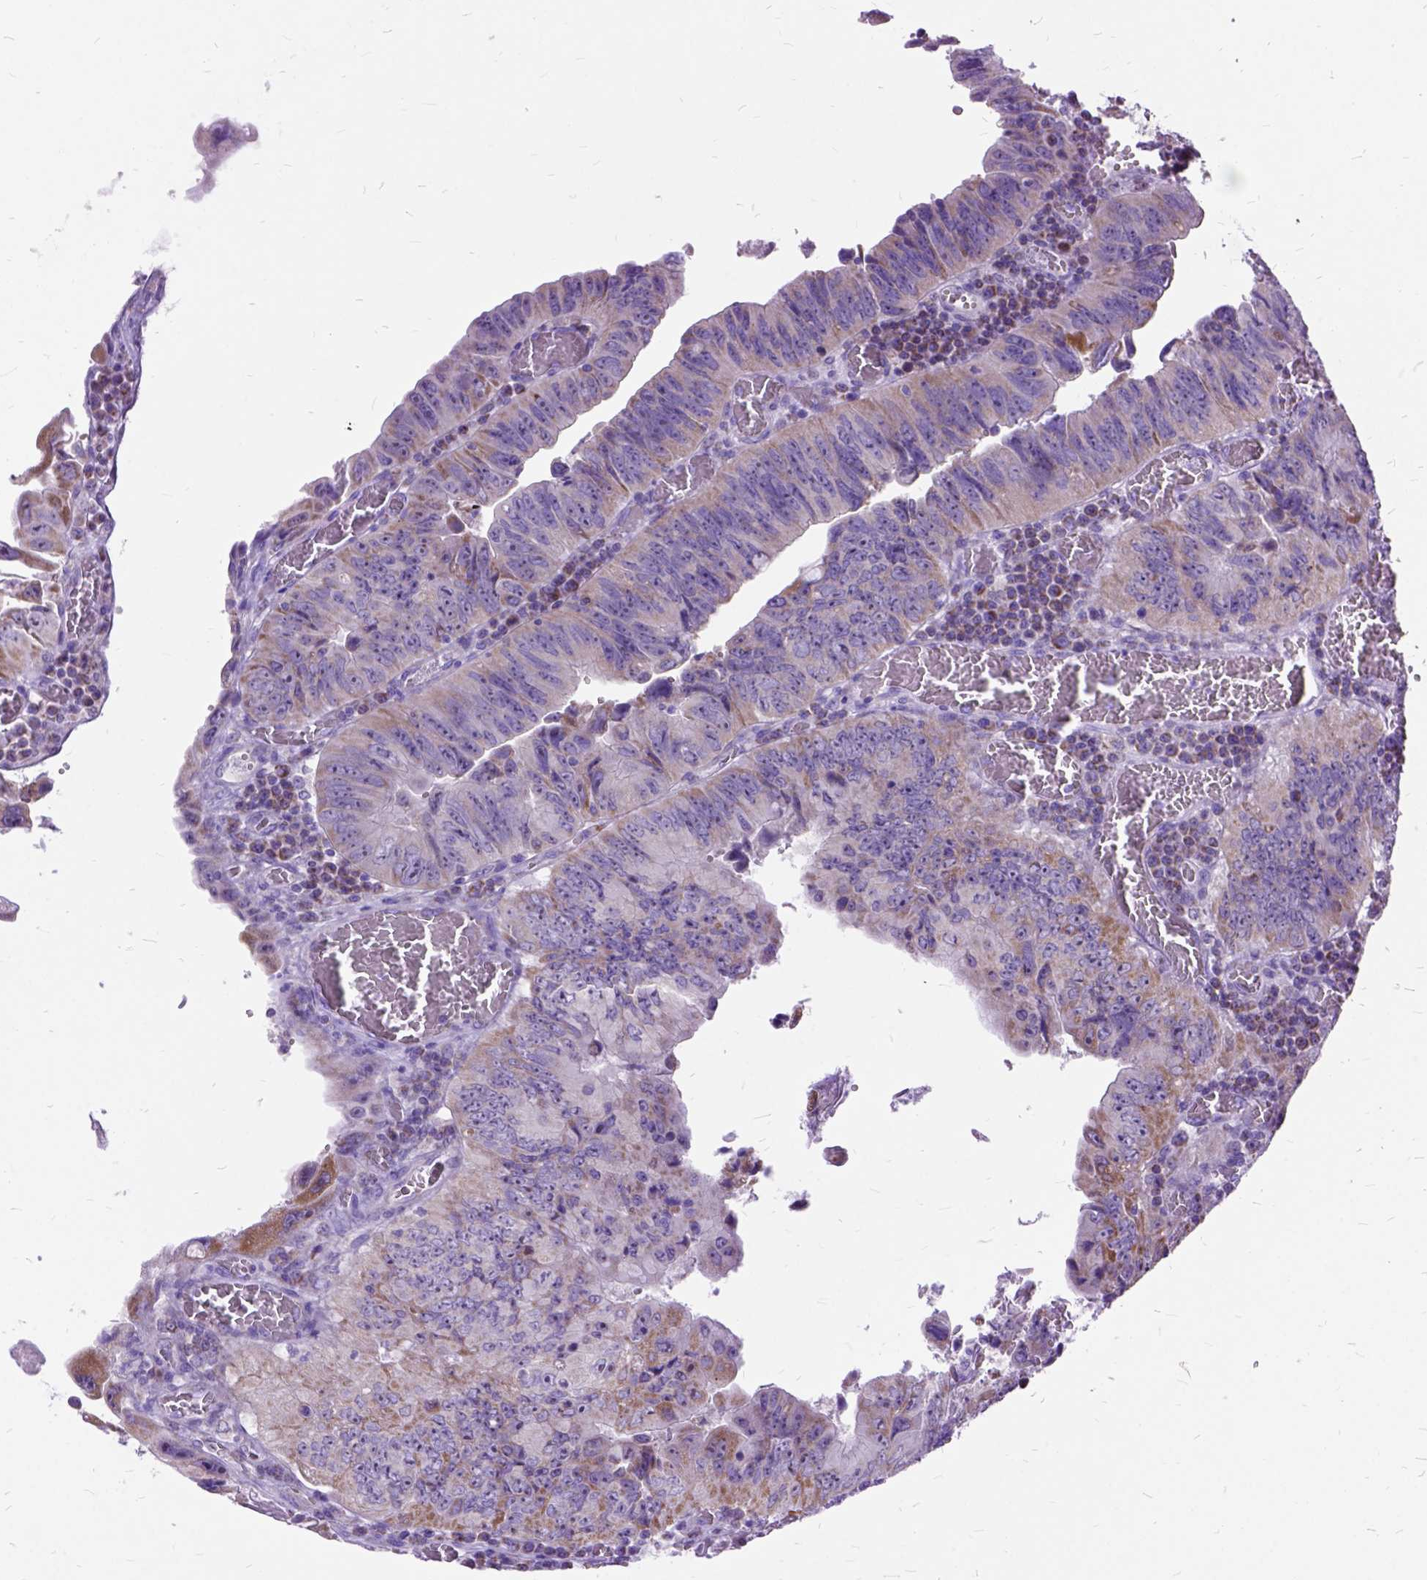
{"staining": {"intensity": "moderate", "quantity": "<25%", "location": "cytoplasmic/membranous"}, "tissue": "colorectal cancer", "cell_type": "Tumor cells", "image_type": "cancer", "snomed": [{"axis": "morphology", "description": "Adenocarcinoma, NOS"}, {"axis": "topography", "description": "Colon"}], "caption": "There is low levels of moderate cytoplasmic/membranous expression in tumor cells of colorectal cancer (adenocarcinoma), as demonstrated by immunohistochemical staining (brown color).", "gene": "CTAG2", "patient": {"sex": "female", "age": 84}}